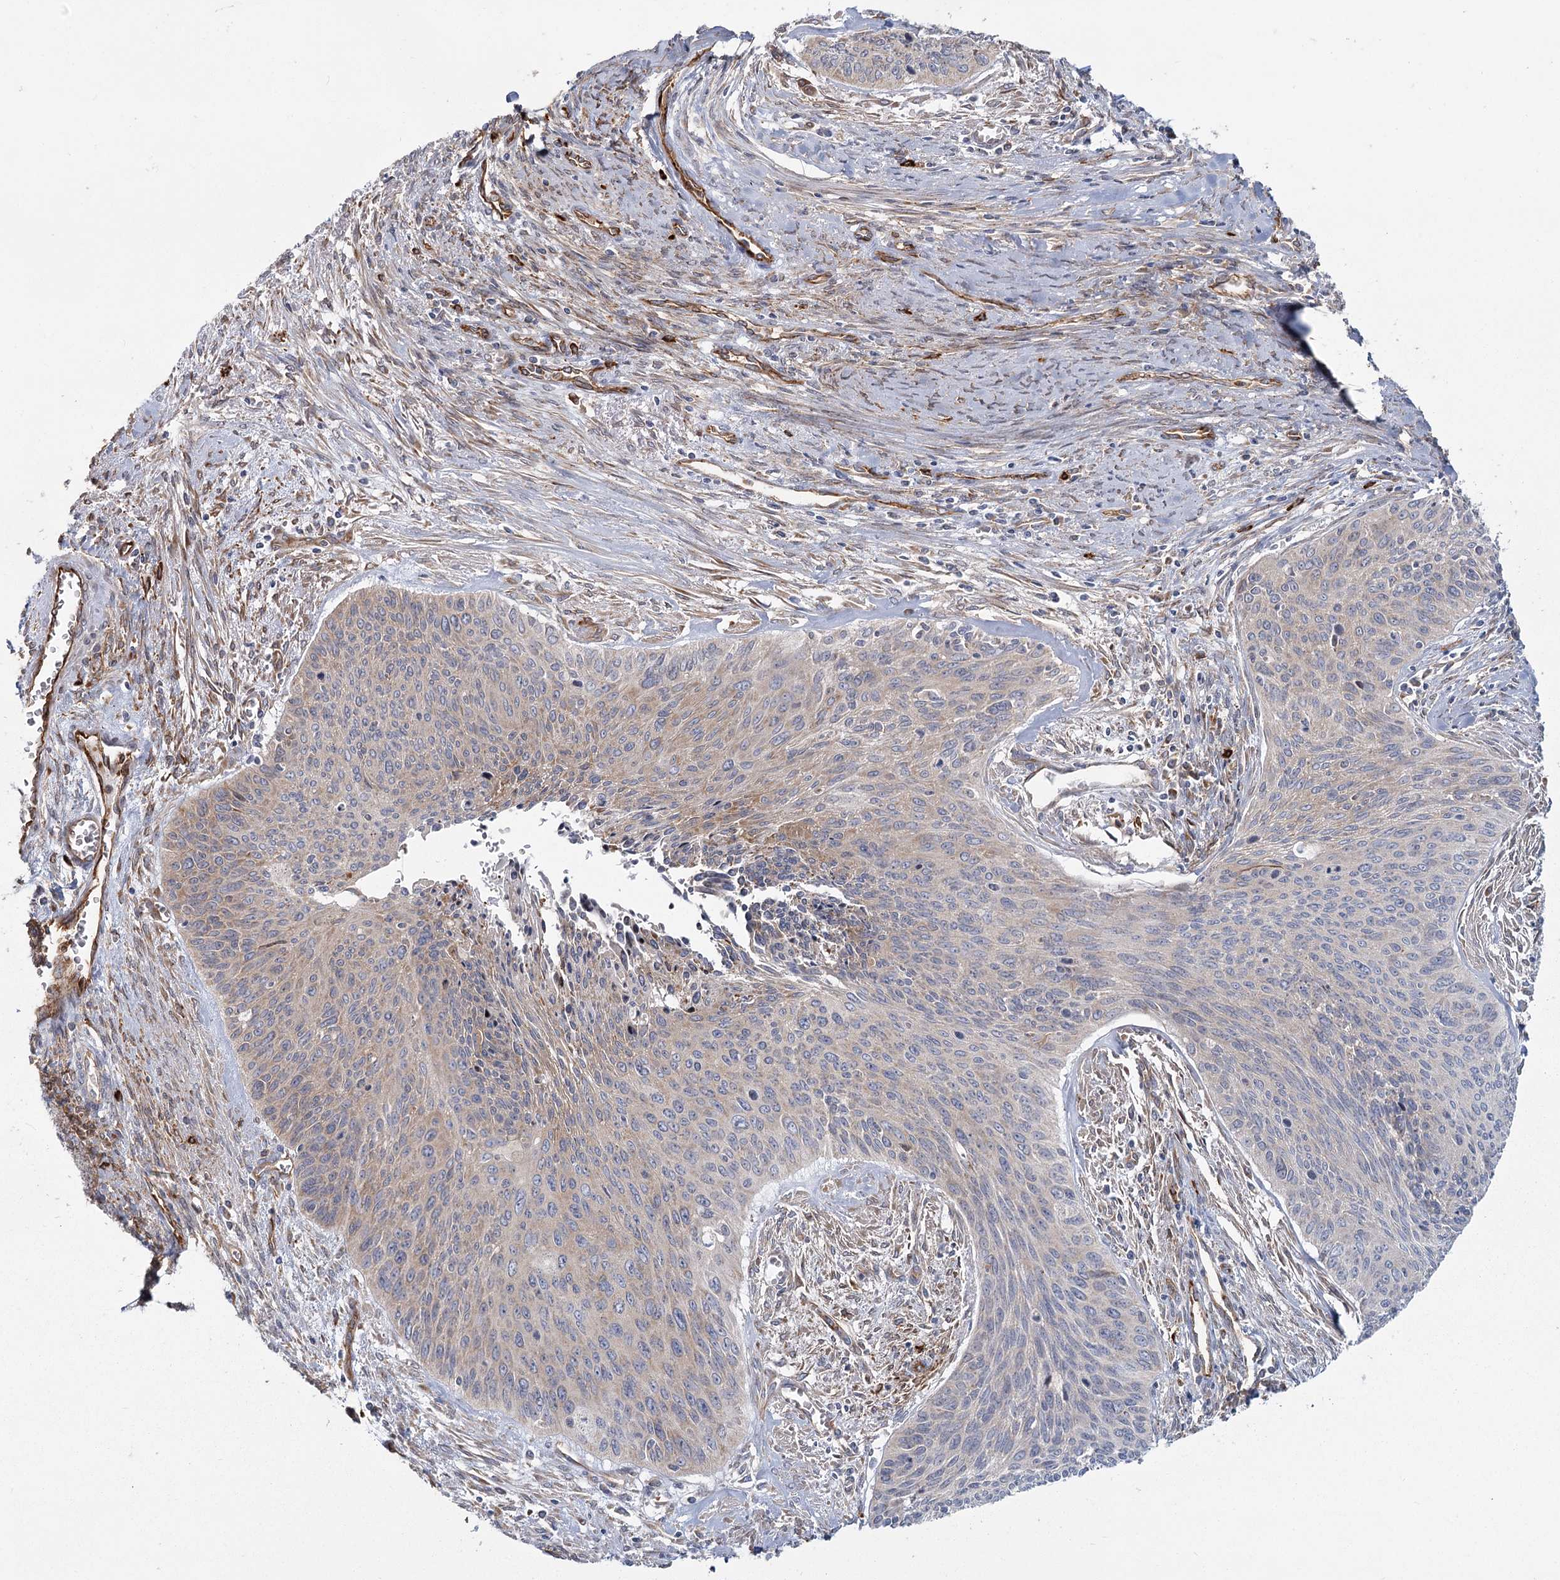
{"staining": {"intensity": "weak", "quantity": "<25%", "location": "cytoplasmic/membranous"}, "tissue": "cervical cancer", "cell_type": "Tumor cells", "image_type": "cancer", "snomed": [{"axis": "morphology", "description": "Squamous cell carcinoma, NOS"}, {"axis": "topography", "description": "Cervix"}], "caption": "DAB (3,3'-diaminobenzidine) immunohistochemical staining of human squamous cell carcinoma (cervical) displays no significant expression in tumor cells. Brightfield microscopy of immunohistochemistry stained with DAB (3,3'-diaminobenzidine) (brown) and hematoxylin (blue), captured at high magnification.", "gene": "HARS2", "patient": {"sex": "female", "age": 55}}